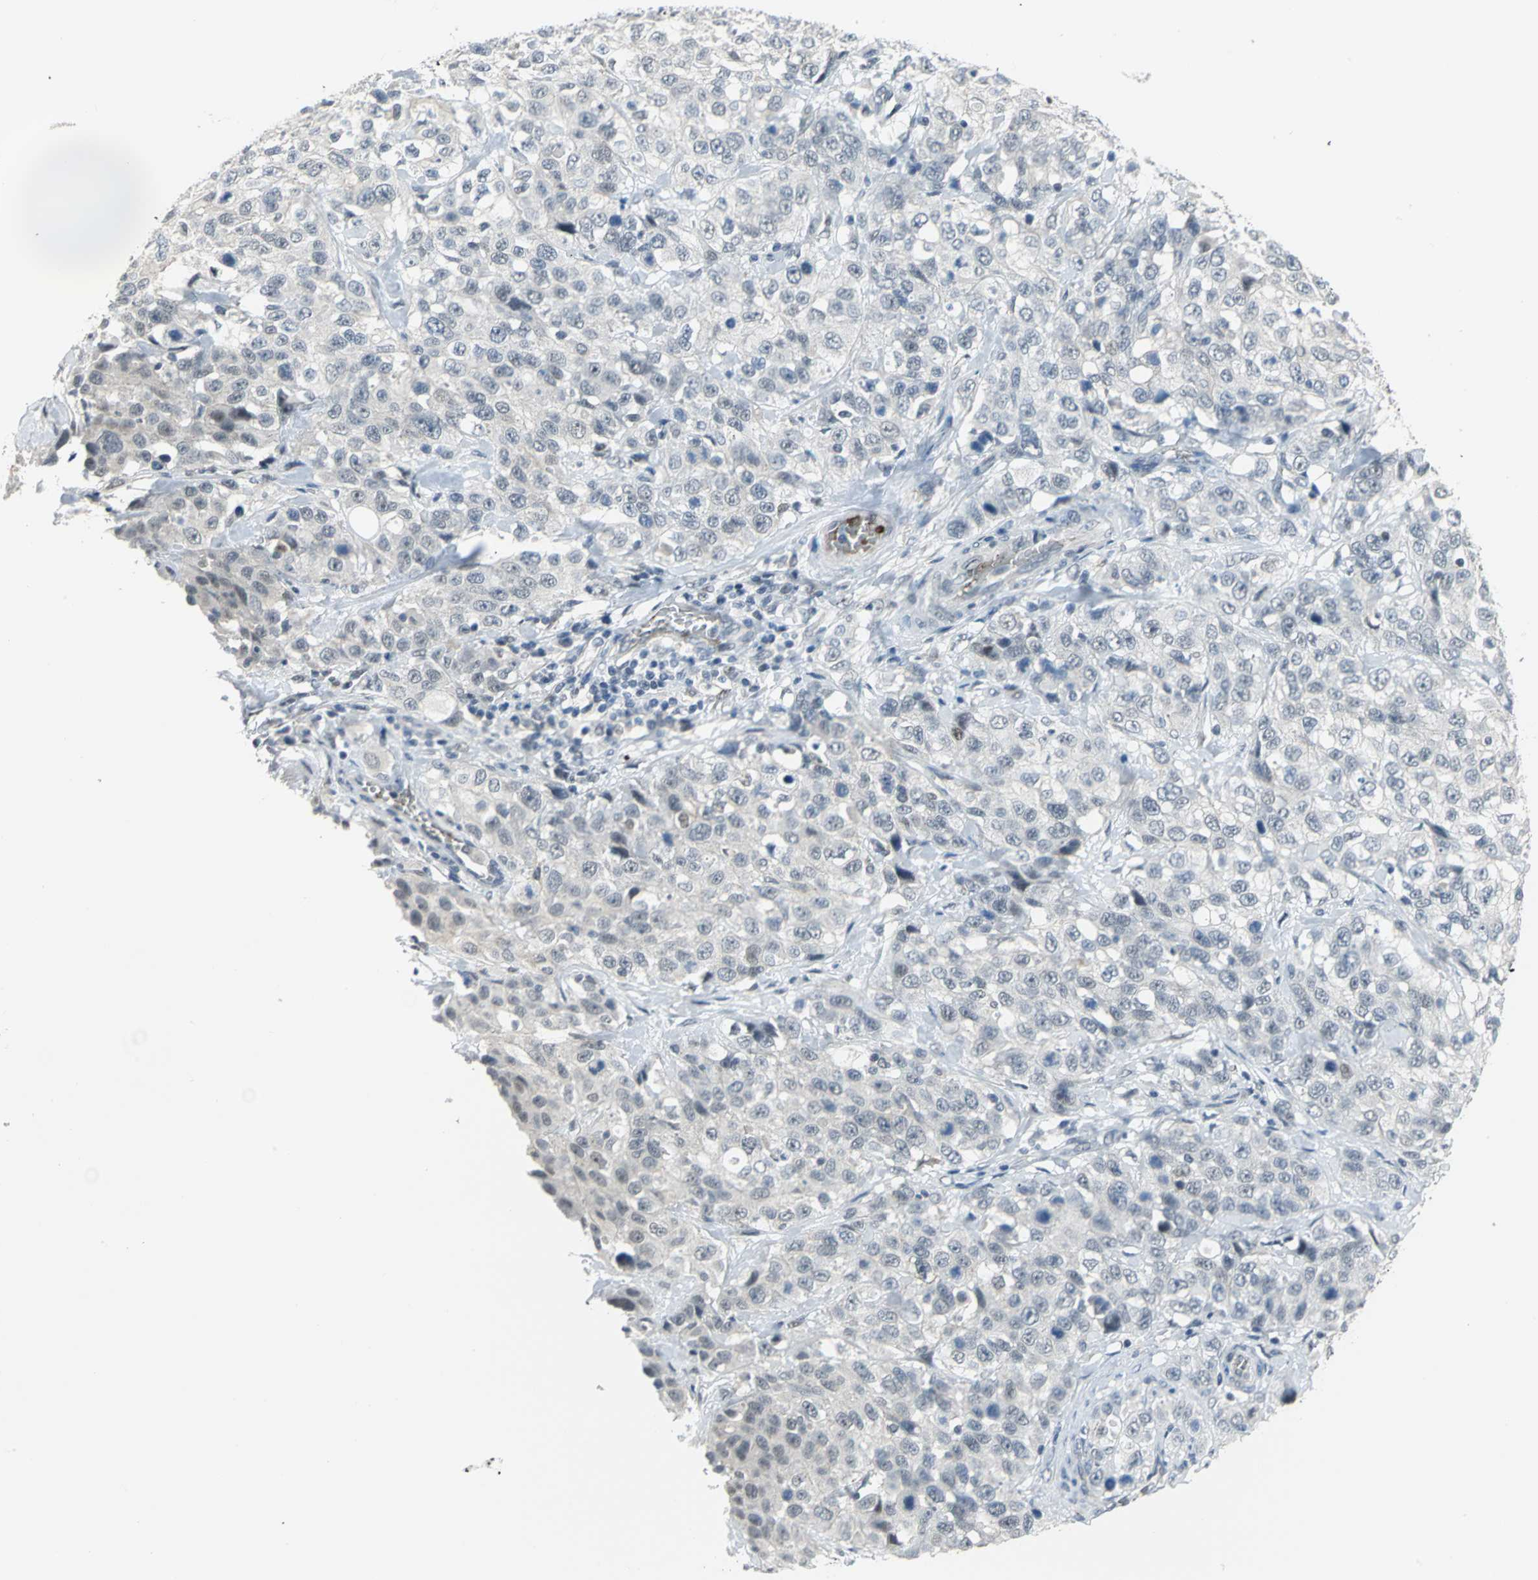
{"staining": {"intensity": "weak", "quantity": "<25%", "location": "nuclear"}, "tissue": "stomach cancer", "cell_type": "Tumor cells", "image_type": "cancer", "snomed": [{"axis": "morphology", "description": "Normal tissue, NOS"}, {"axis": "morphology", "description": "Adenocarcinoma, NOS"}, {"axis": "topography", "description": "Stomach"}], "caption": "High magnification brightfield microscopy of stomach cancer stained with DAB (3,3'-diaminobenzidine) (brown) and counterstained with hematoxylin (blue): tumor cells show no significant staining.", "gene": "GLI3", "patient": {"sex": "male", "age": 48}}